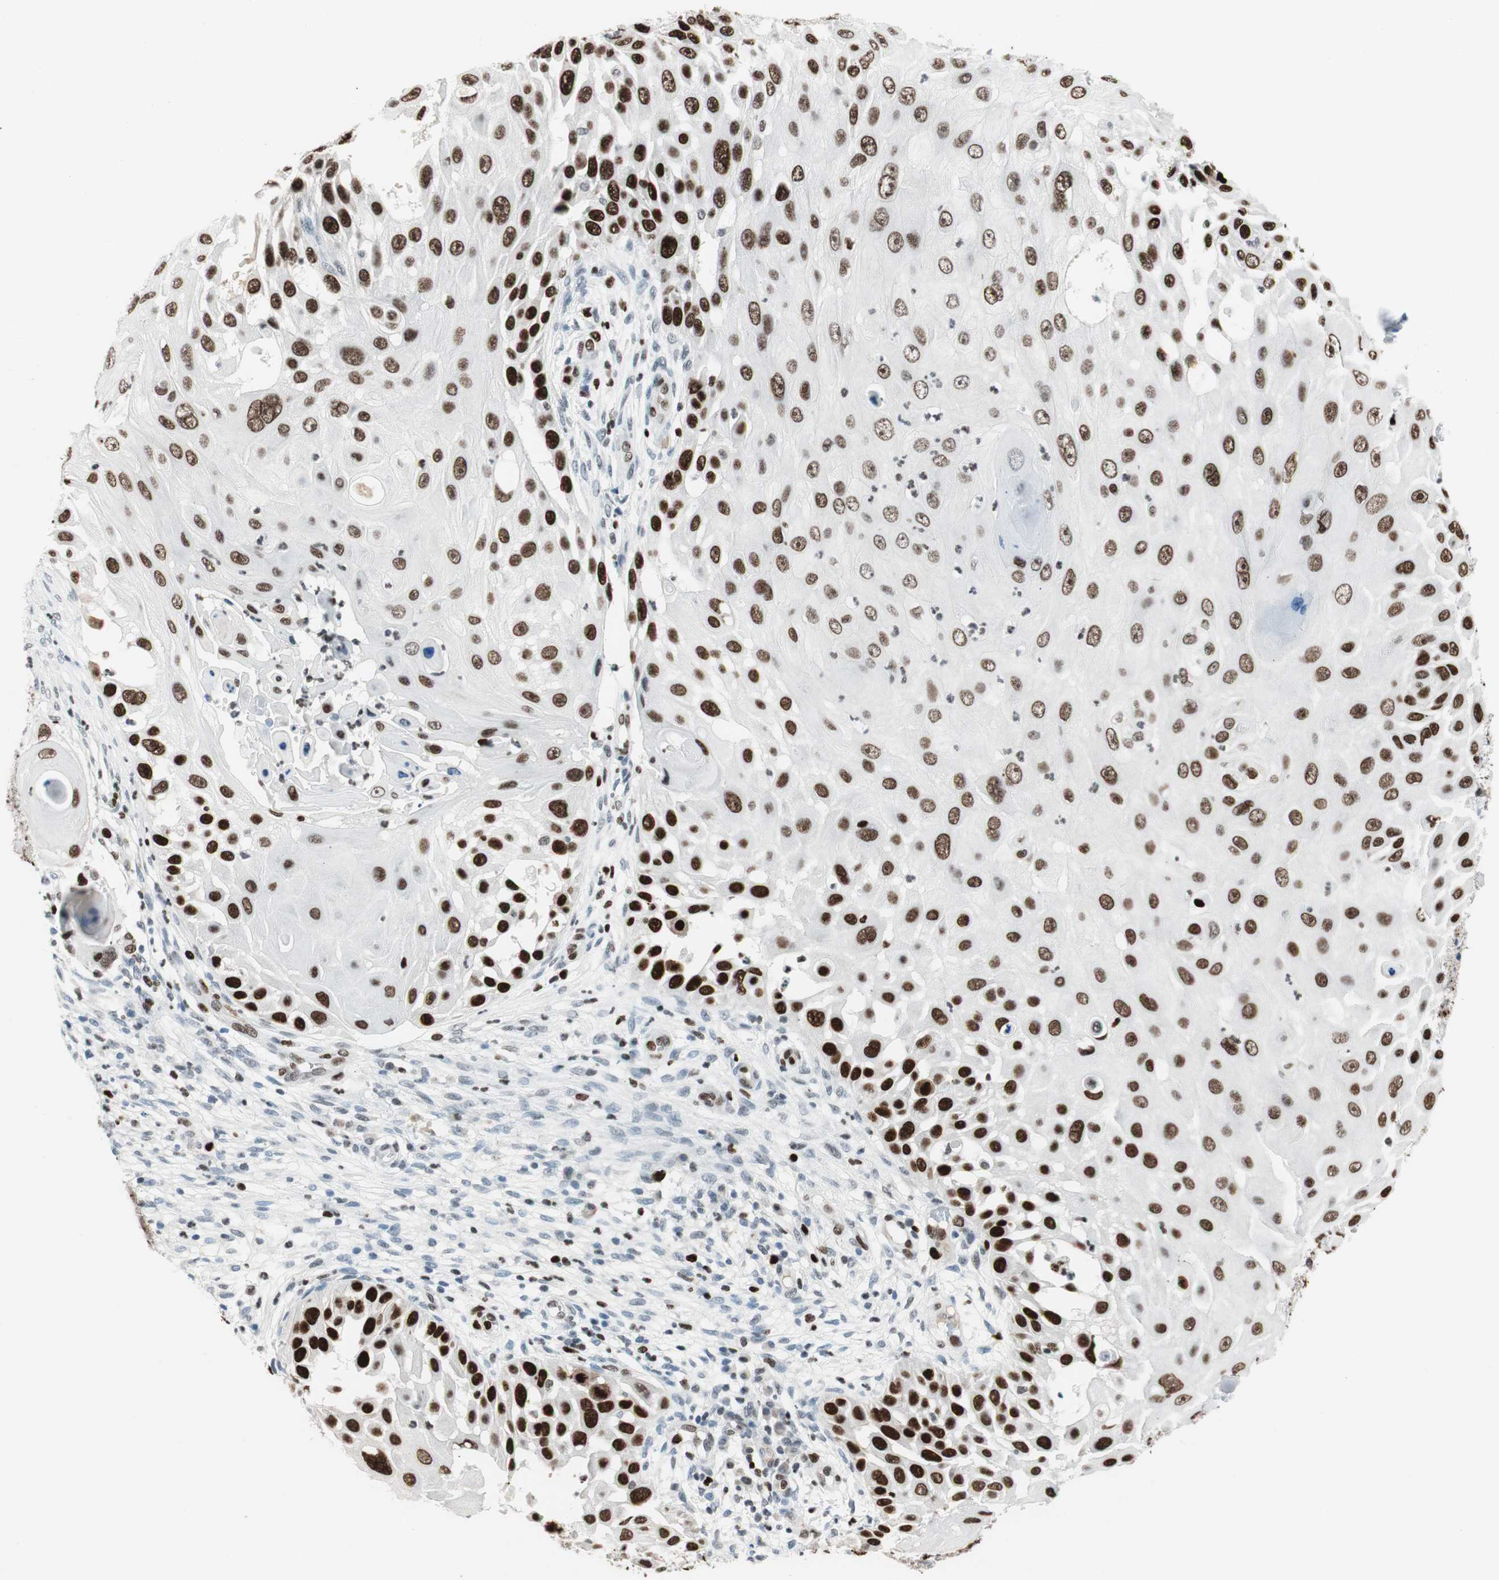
{"staining": {"intensity": "strong", "quantity": ">75%", "location": "nuclear"}, "tissue": "skin cancer", "cell_type": "Tumor cells", "image_type": "cancer", "snomed": [{"axis": "morphology", "description": "Squamous cell carcinoma, NOS"}, {"axis": "topography", "description": "Skin"}], "caption": "Immunohistochemistry photomicrograph of skin cancer (squamous cell carcinoma) stained for a protein (brown), which displays high levels of strong nuclear positivity in about >75% of tumor cells.", "gene": "EZH2", "patient": {"sex": "female", "age": 44}}